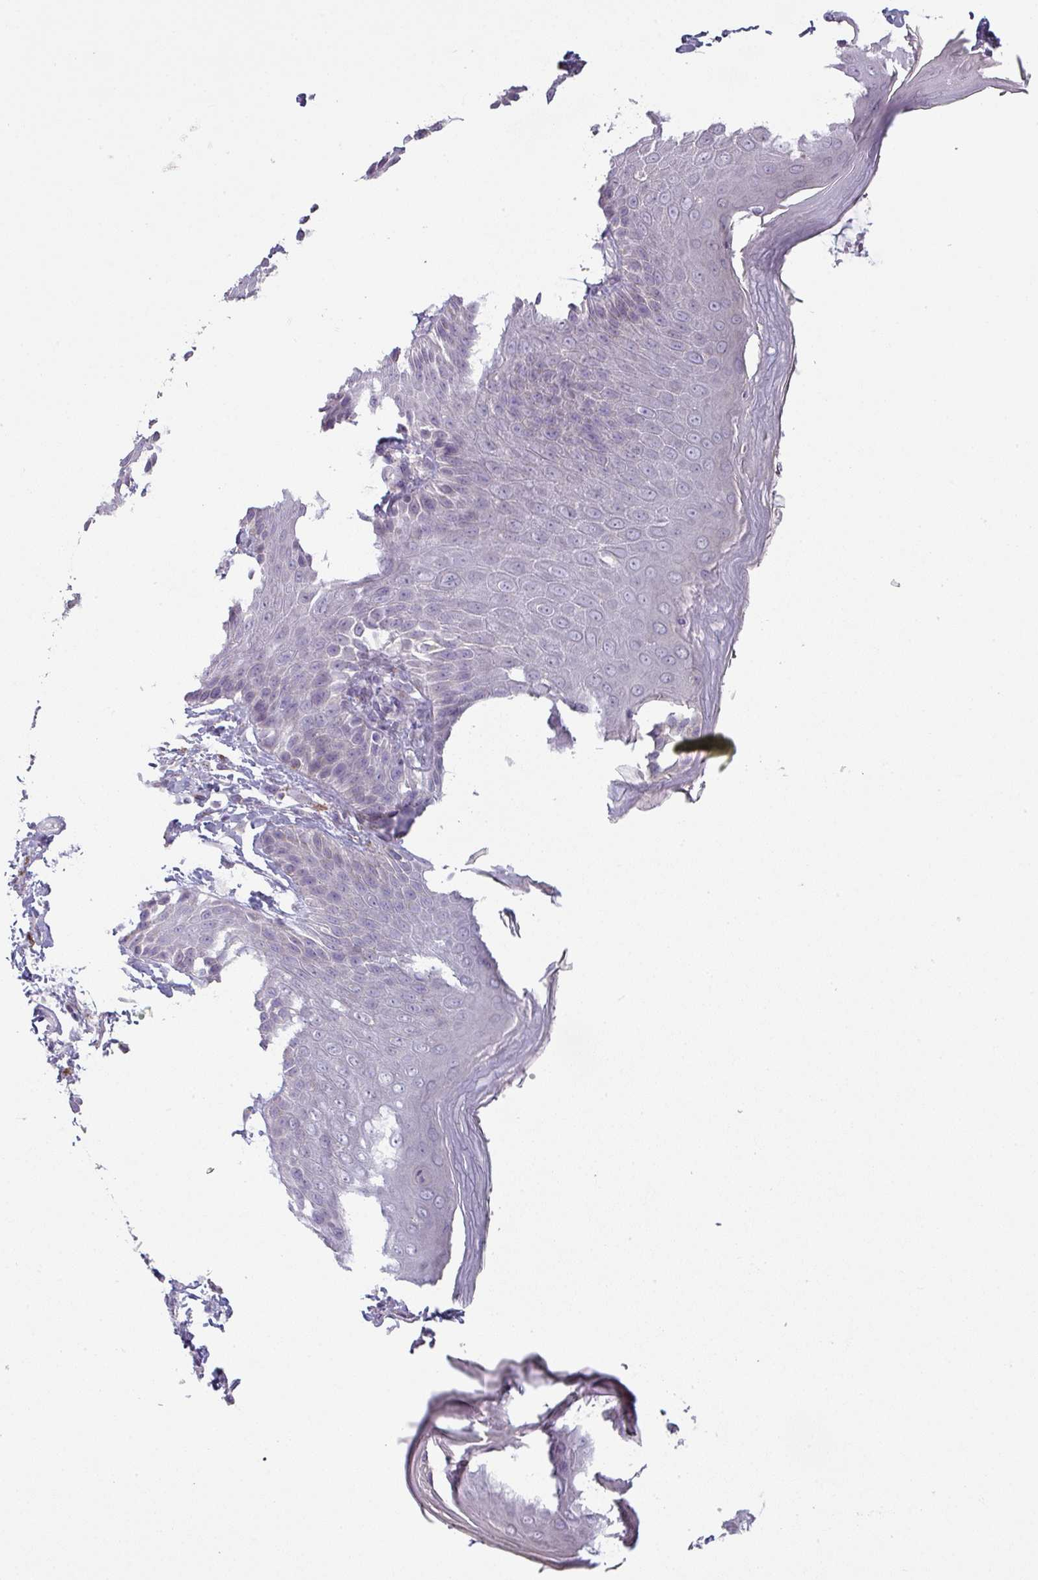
{"staining": {"intensity": "negative", "quantity": "none", "location": "none"}, "tissue": "skin", "cell_type": "Epidermal cells", "image_type": "normal", "snomed": [{"axis": "morphology", "description": "Normal tissue, NOS"}, {"axis": "topography", "description": "Peripheral nerve tissue"}], "caption": "High power microscopy photomicrograph of an immunohistochemistry (IHC) micrograph of normal skin, revealing no significant expression in epidermal cells. The staining is performed using DAB brown chromogen with nuclei counter-stained in using hematoxylin.", "gene": "MAGEC3", "patient": {"sex": "male", "age": 51}}